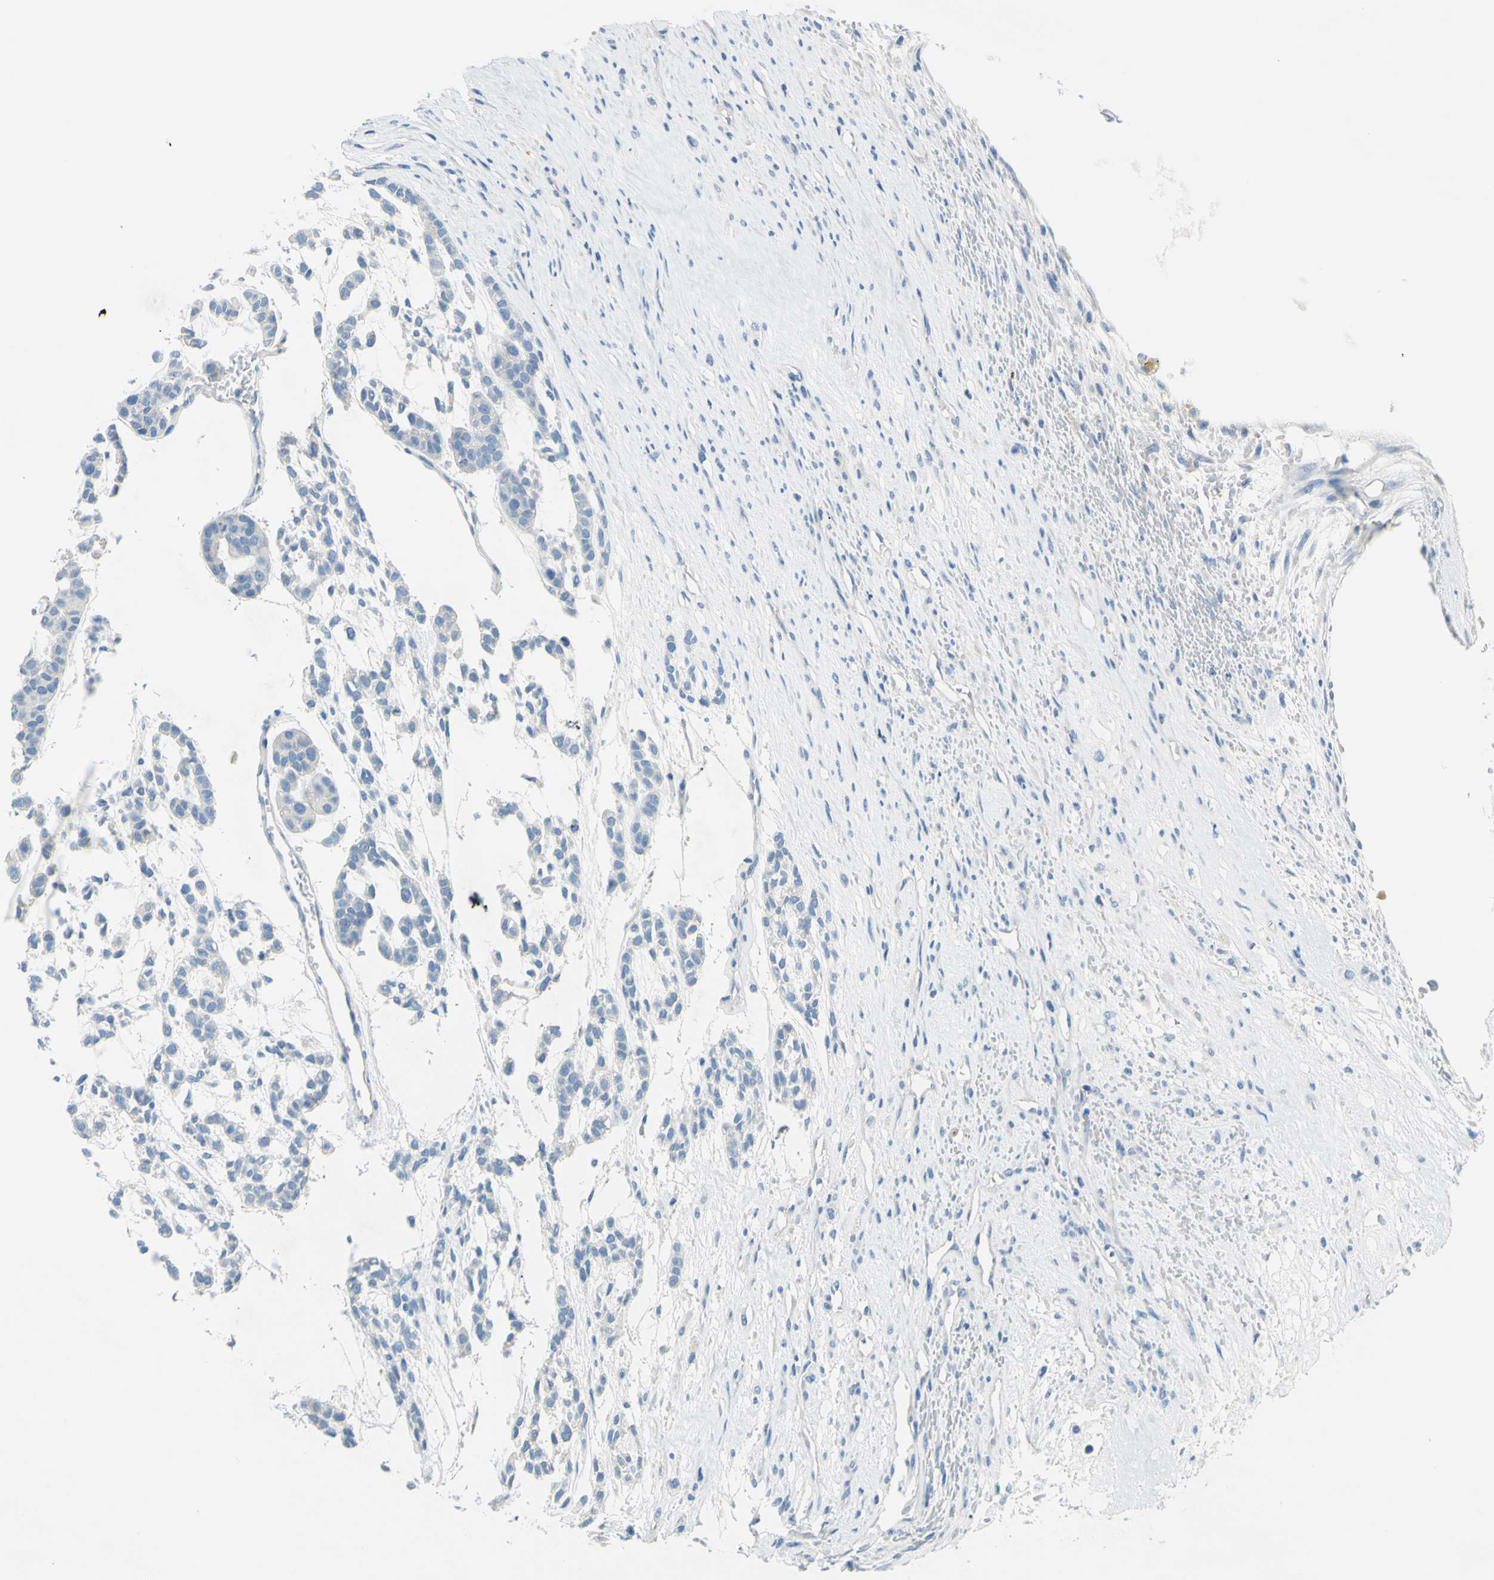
{"staining": {"intensity": "negative", "quantity": "none", "location": "none"}, "tissue": "head and neck cancer", "cell_type": "Tumor cells", "image_type": "cancer", "snomed": [{"axis": "morphology", "description": "Adenocarcinoma, NOS"}, {"axis": "morphology", "description": "Adenoma, NOS"}, {"axis": "topography", "description": "Head-Neck"}], "caption": "Histopathology image shows no protein staining in tumor cells of head and neck cancer (adenoma) tissue.", "gene": "SLC1A2", "patient": {"sex": "female", "age": 55}}